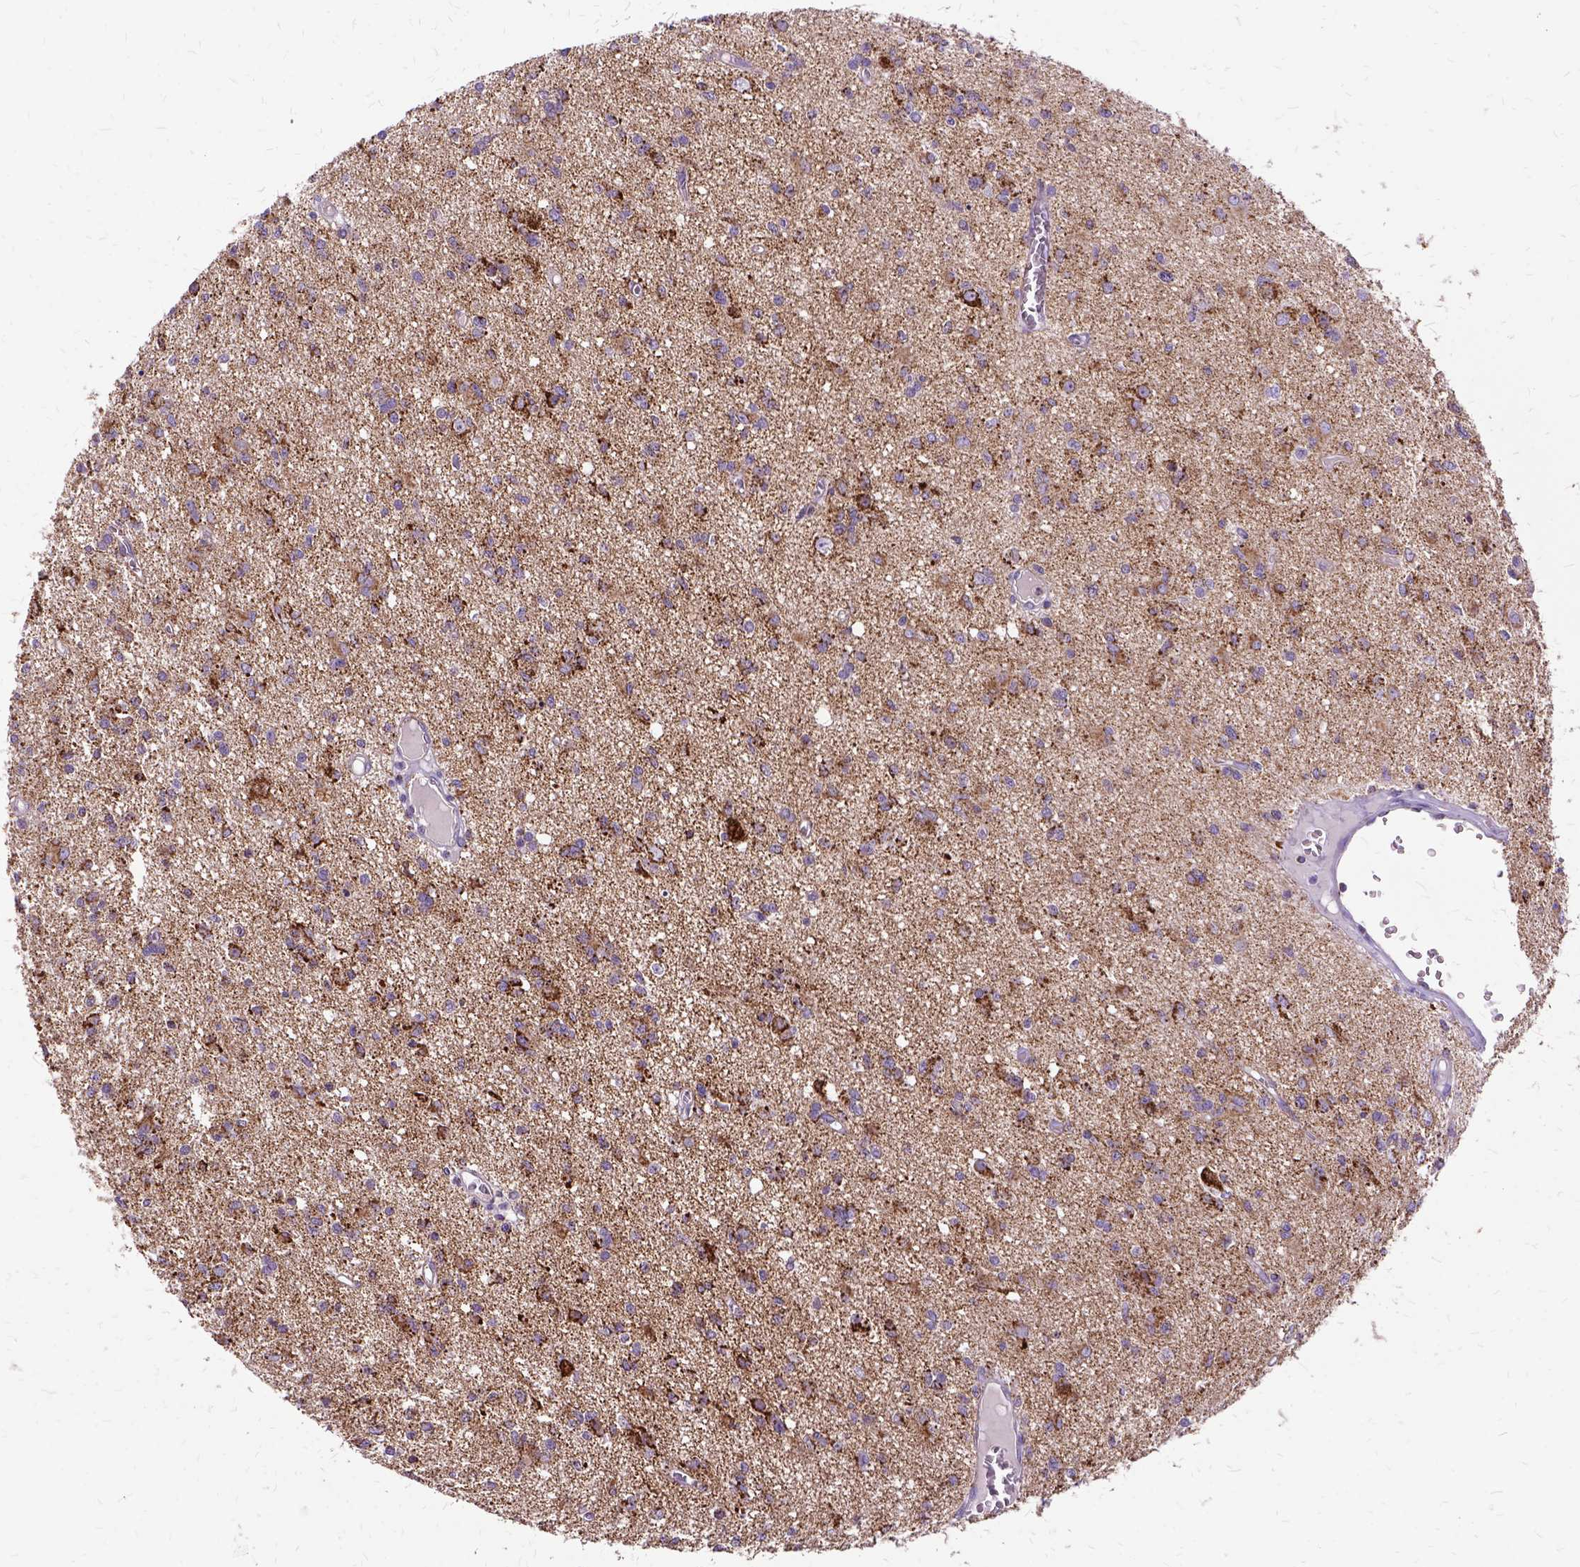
{"staining": {"intensity": "moderate", "quantity": ">75%", "location": "cytoplasmic/membranous"}, "tissue": "glioma", "cell_type": "Tumor cells", "image_type": "cancer", "snomed": [{"axis": "morphology", "description": "Glioma, malignant, Low grade"}, {"axis": "topography", "description": "Brain"}], "caption": "There is medium levels of moderate cytoplasmic/membranous positivity in tumor cells of glioma, as demonstrated by immunohistochemical staining (brown color).", "gene": "OXCT1", "patient": {"sex": "male", "age": 64}}